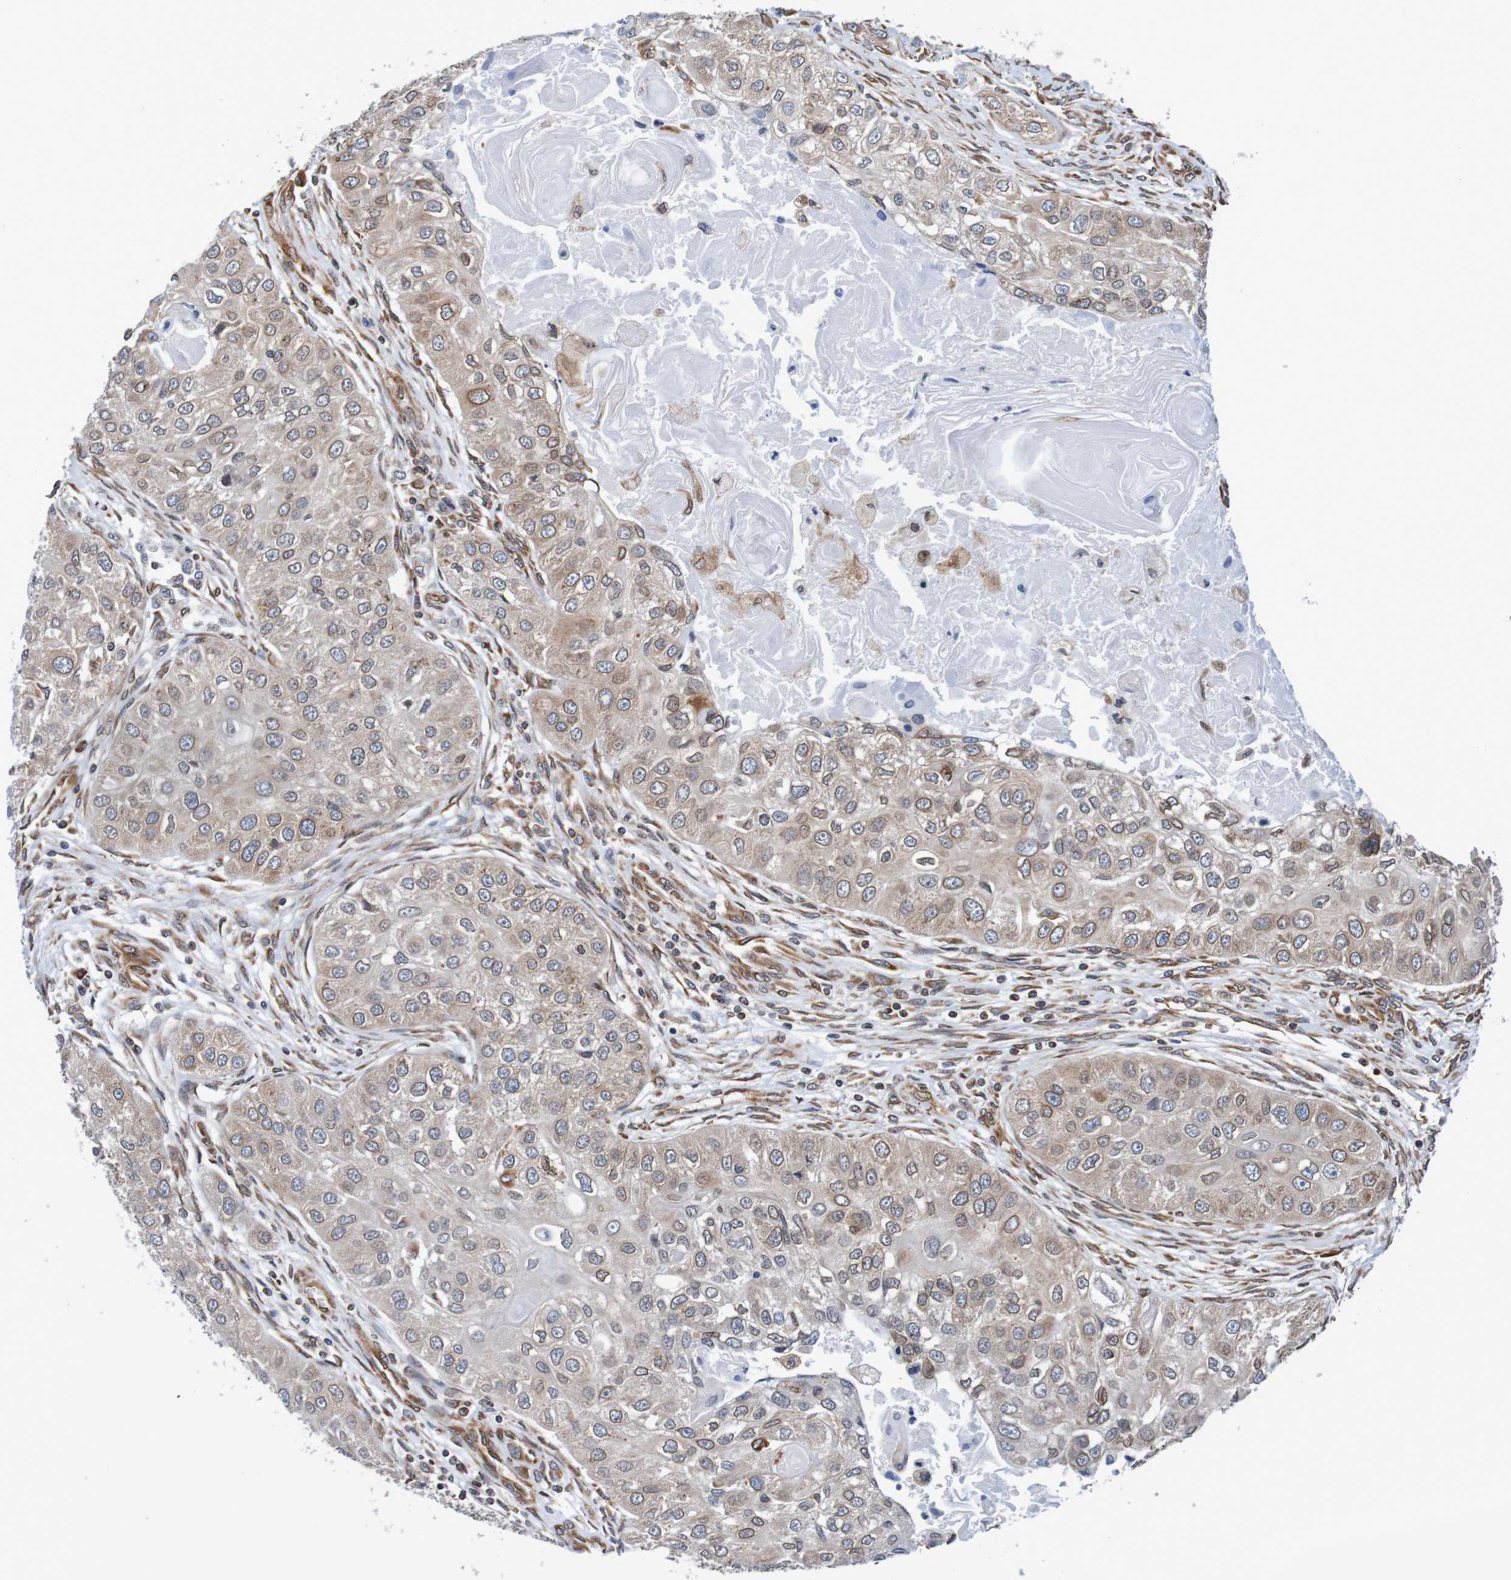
{"staining": {"intensity": "weak", "quantity": ">75%", "location": "cytoplasmic/membranous,nuclear"}, "tissue": "head and neck cancer", "cell_type": "Tumor cells", "image_type": "cancer", "snomed": [{"axis": "morphology", "description": "Normal tissue, NOS"}, {"axis": "morphology", "description": "Squamous cell carcinoma, NOS"}, {"axis": "topography", "description": "Skeletal muscle"}, {"axis": "topography", "description": "Head-Neck"}], "caption": "Tumor cells show weak cytoplasmic/membranous and nuclear staining in approximately >75% of cells in head and neck cancer (squamous cell carcinoma). The protein of interest is shown in brown color, while the nuclei are stained blue.", "gene": "TMEM109", "patient": {"sex": "male", "age": 51}}